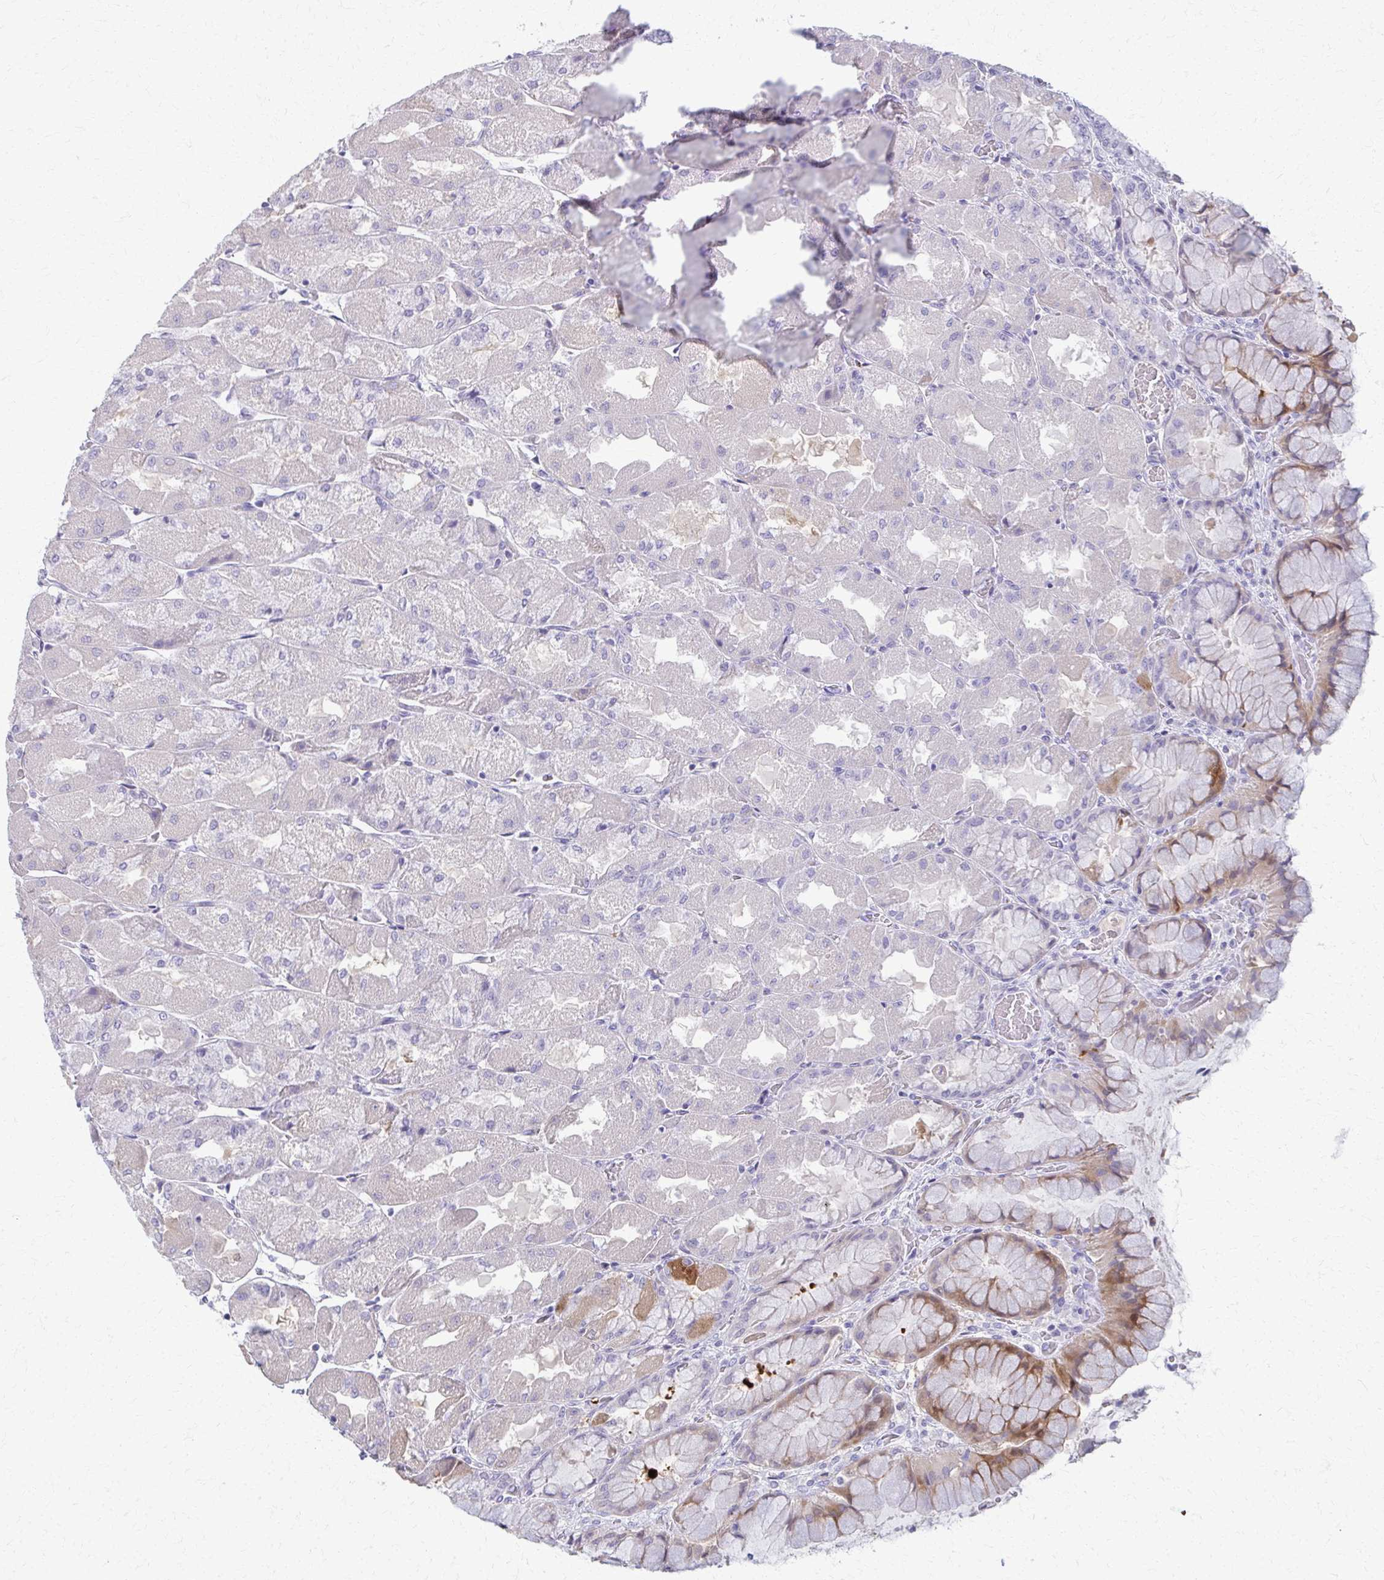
{"staining": {"intensity": "moderate", "quantity": "<25%", "location": "cytoplasmic/membranous"}, "tissue": "stomach", "cell_type": "Glandular cells", "image_type": "normal", "snomed": [{"axis": "morphology", "description": "Normal tissue, NOS"}, {"axis": "topography", "description": "Stomach"}], "caption": "A low amount of moderate cytoplasmic/membranous positivity is seen in about <25% of glandular cells in benign stomach.", "gene": "ENSG00000275249", "patient": {"sex": "female", "age": 61}}